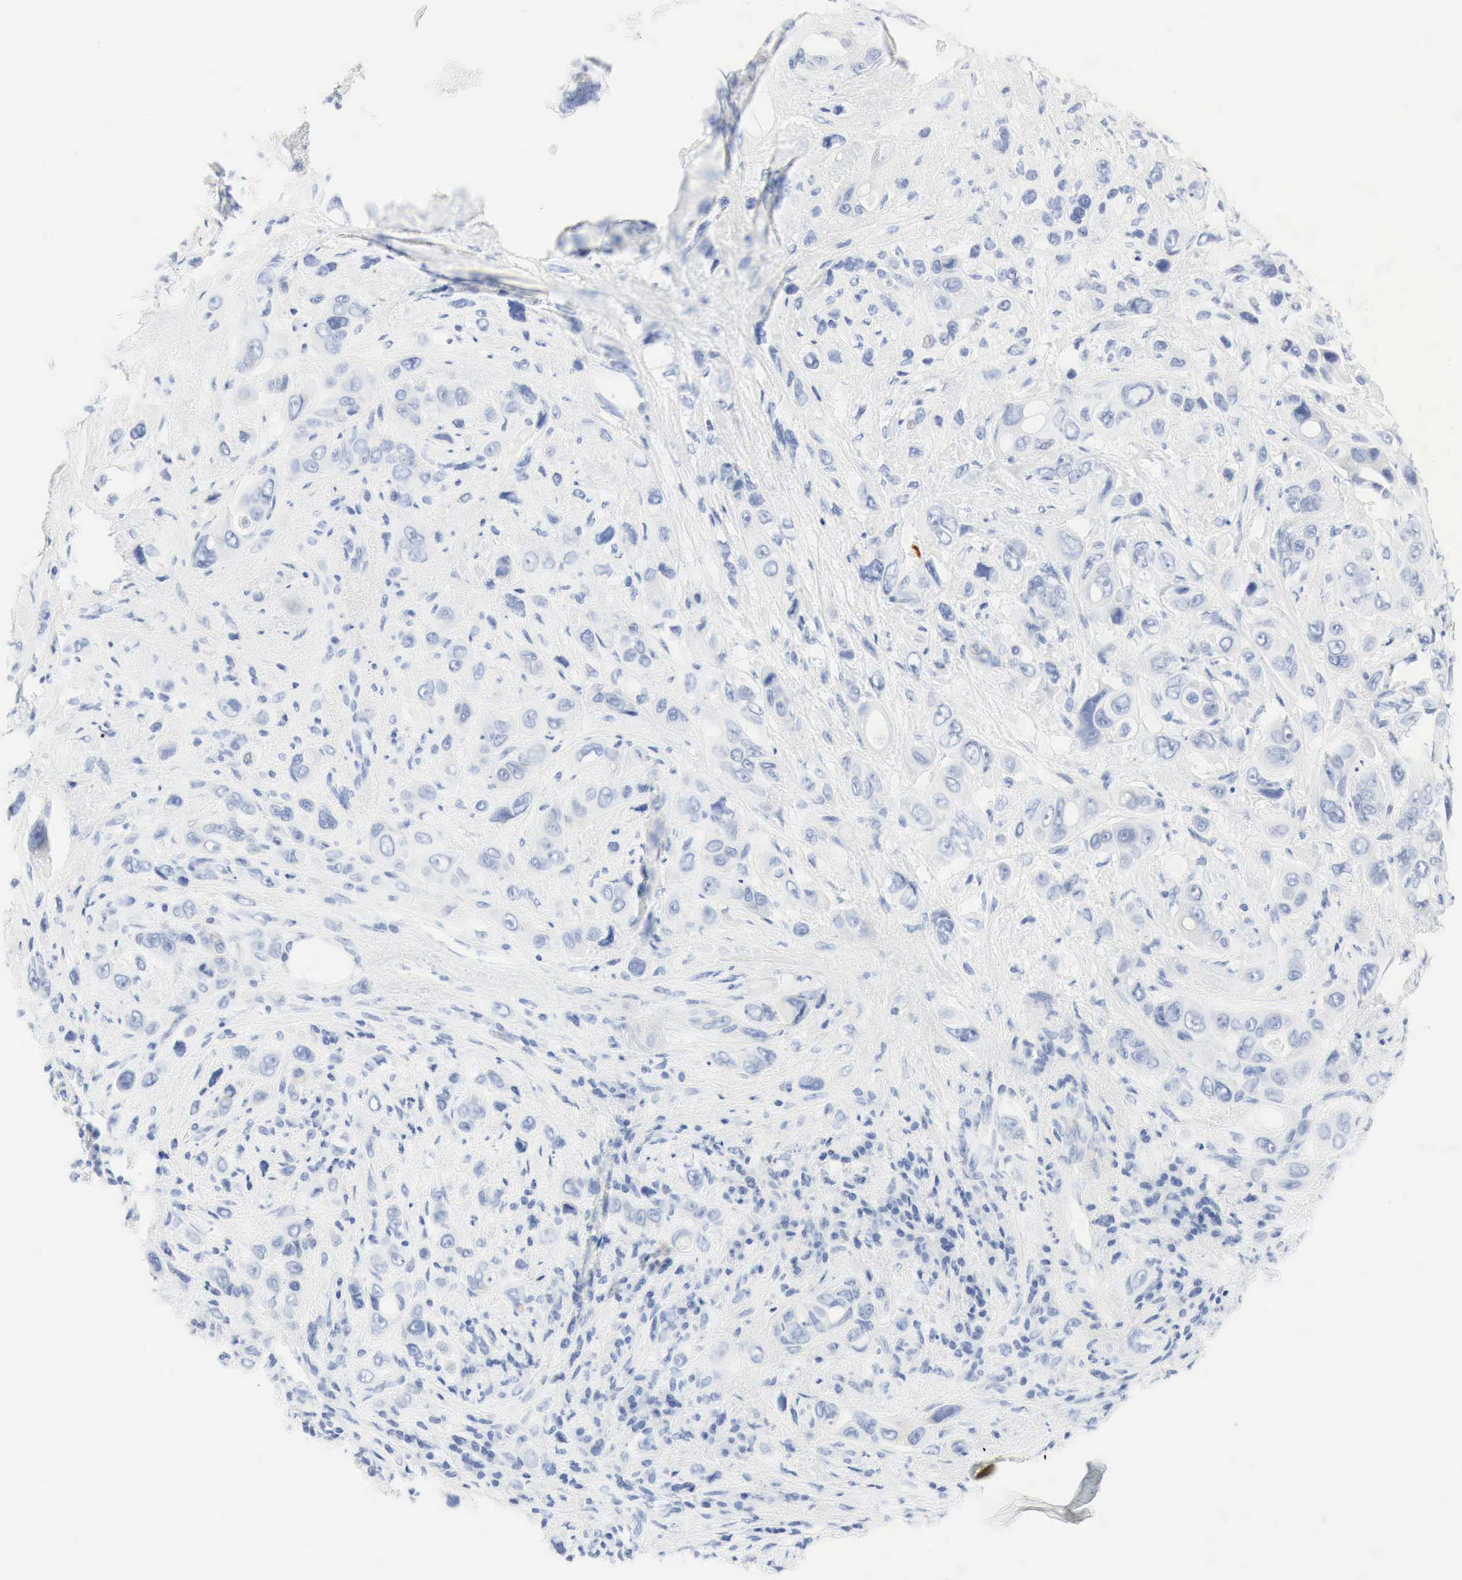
{"staining": {"intensity": "moderate", "quantity": "<25%", "location": "nuclear"}, "tissue": "liver cancer", "cell_type": "Tumor cells", "image_type": "cancer", "snomed": [{"axis": "morphology", "description": "Cholangiocarcinoma"}, {"axis": "topography", "description": "Liver"}], "caption": "Cholangiocarcinoma (liver) was stained to show a protein in brown. There is low levels of moderate nuclear staining in approximately <25% of tumor cells.", "gene": "INHA", "patient": {"sex": "female", "age": 79}}